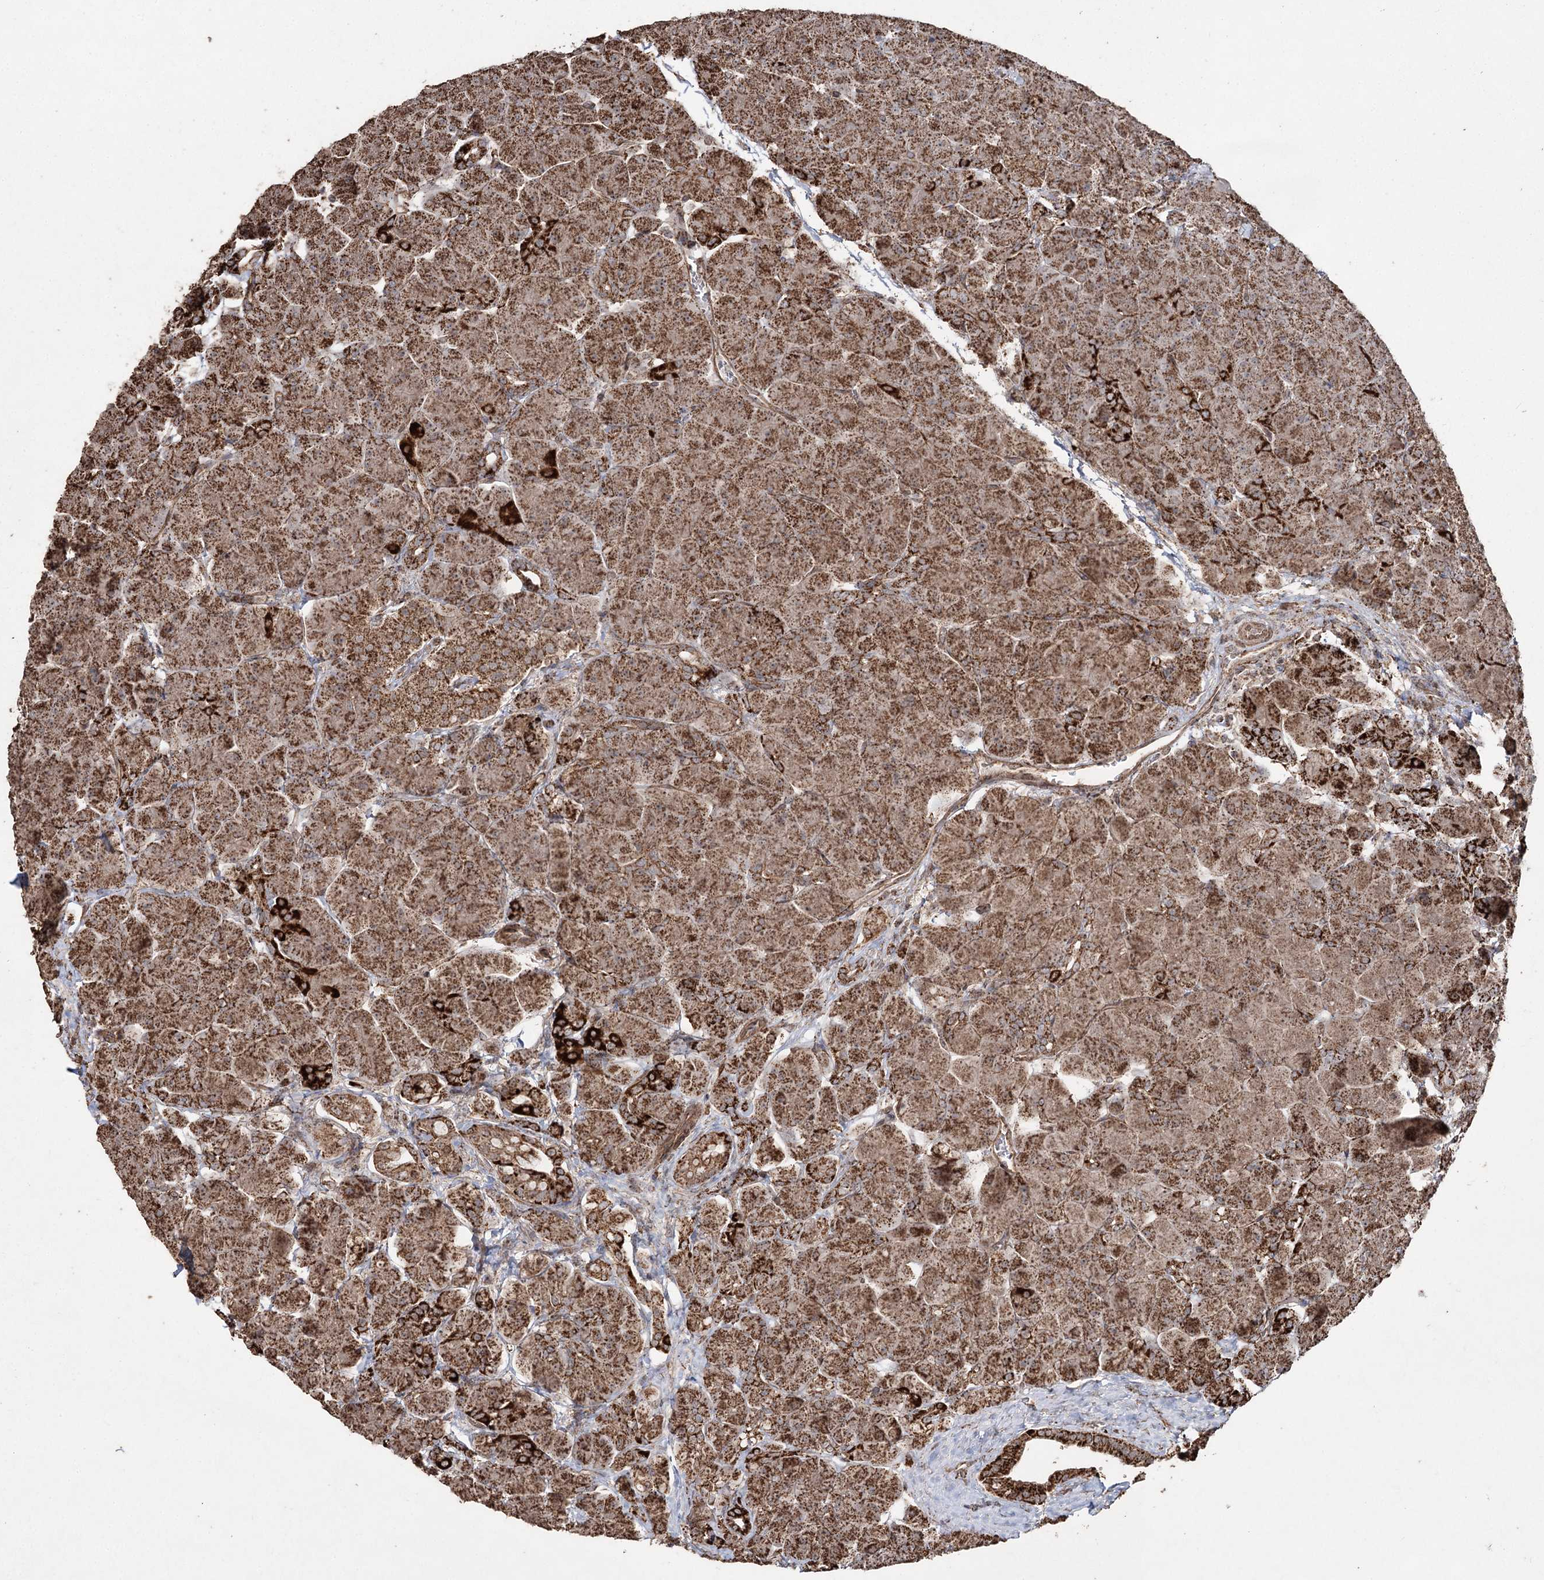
{"staining": {"intensity": "moderate", "quantity": ">75%", "location": "cytoplasmic/membranous"}, "tissue": "pancreas", "cell_type": "Exocrine glandular cells", "image_type": "normal", "snomed": [{"axis": "morphology", "description": "Normal tissue, NOS"}, {"axis": "topography", "description": "Pancreas"}], "caption": "A brown stain shows moderate cytoplasmic/membranous staining of a protein in exocrine glandular cells of normal pancreas. Immunohistochemistry (ihc) stains the protein of interest in brown and the nuclei are stained blue.", "gene": "SLF2", "patient": {"sex": "male", "age": 66}}